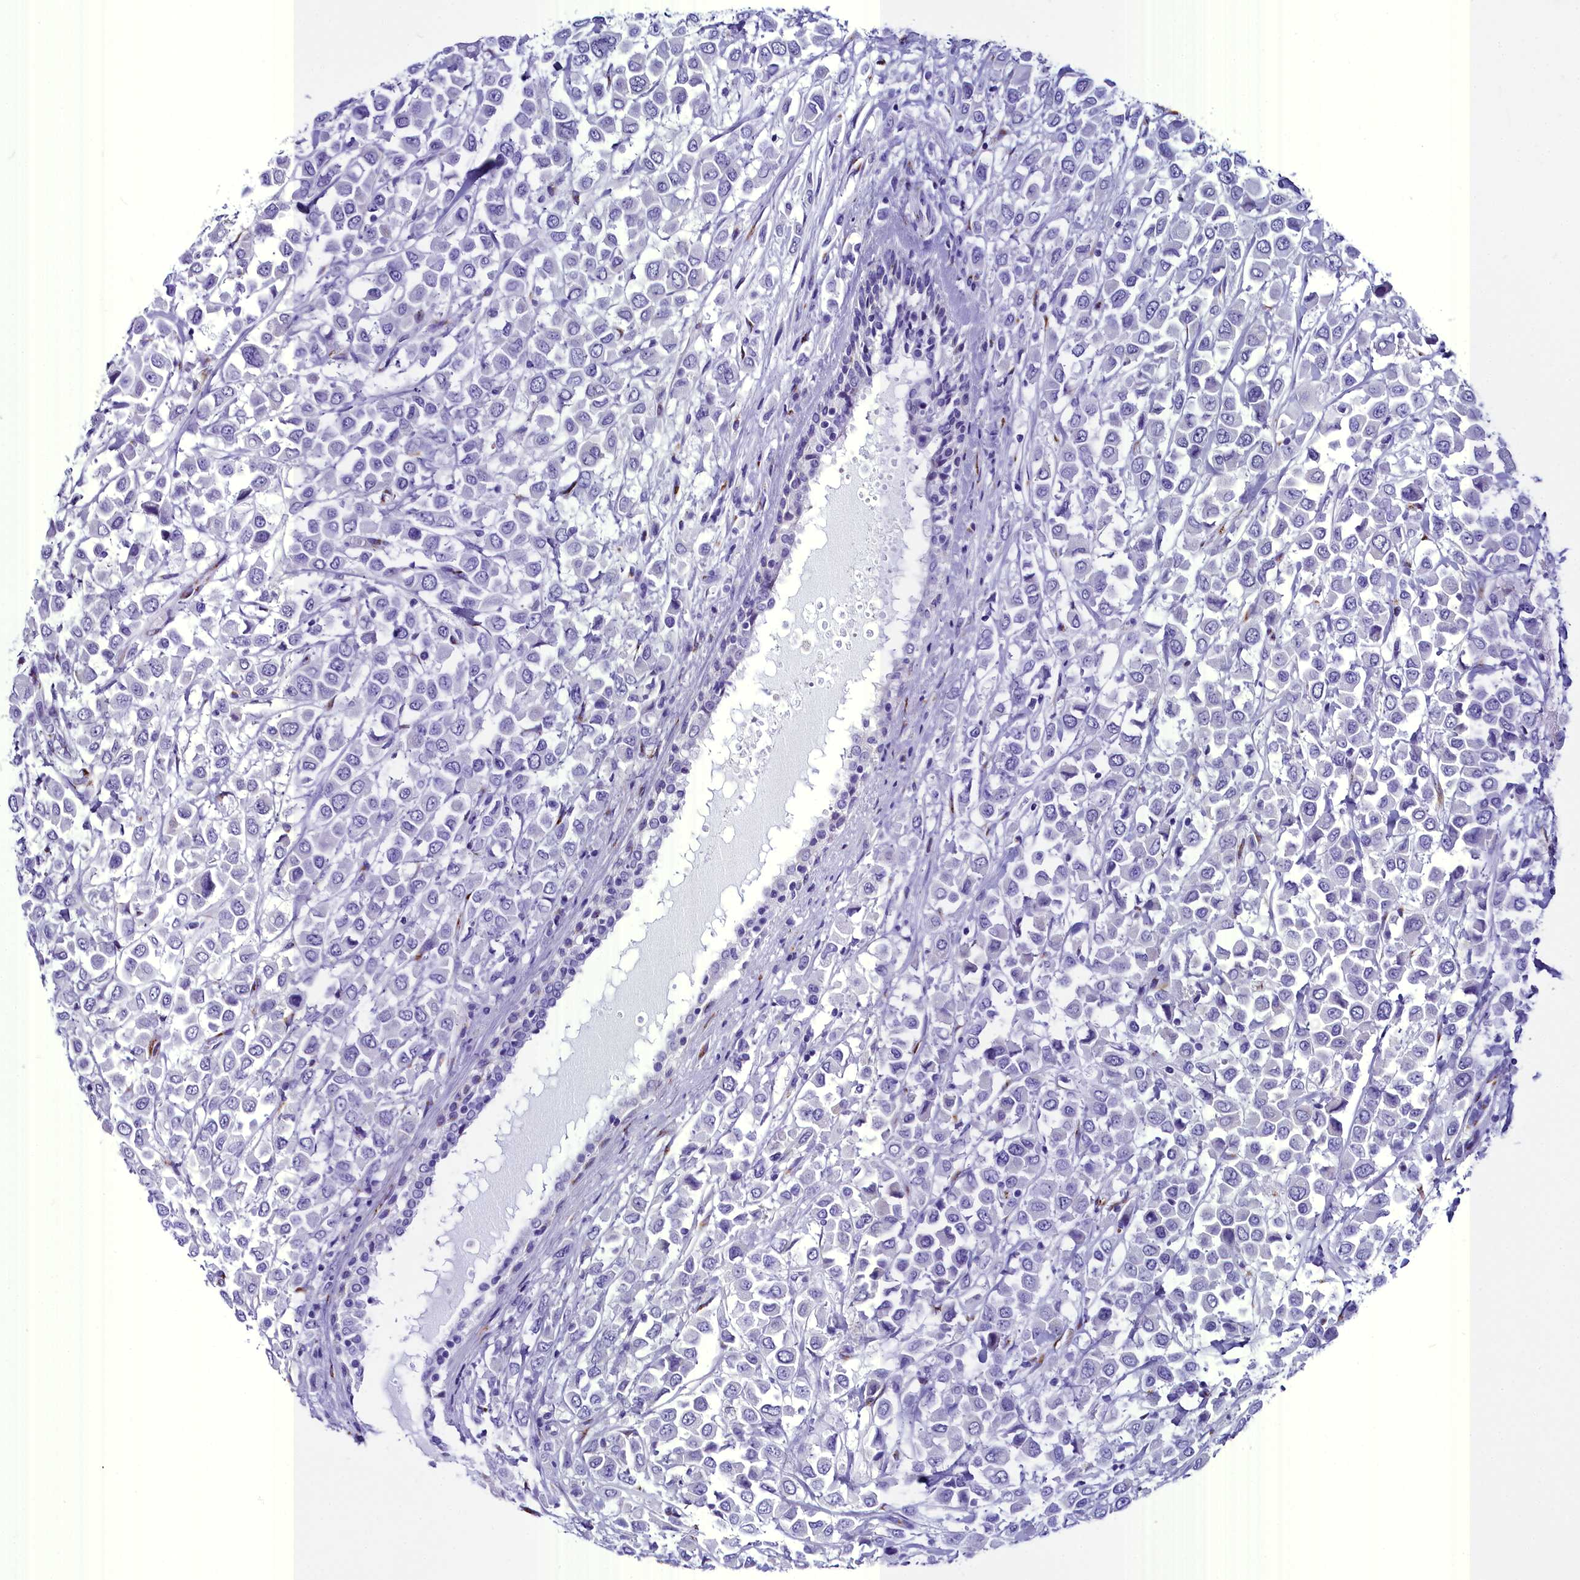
{"staining": {"intensity": "negative", "quantity": "none", "location": "none"}, "tissue": "breast cancer", "cell_type": "Tumor cells", "image_type": "cancer", "snomed": [{"axis": "morphology", "description": "Duct carcinoma"}, {"axis": "topography", "description": "Breast"}], "caption": "An immunohistochemistry (IHC) image of invasive ductal carcinoma (breast) is shown. There is no staining in tumor cells of invasive ductal carcinoma (breast). (DAB (3,3'-diaminobenzidine) immunohistochemistry visualized using brightfield microscopy, high magnification).", "gene": "AP3B2", "patient": {"sex": "female", "age": 61}}